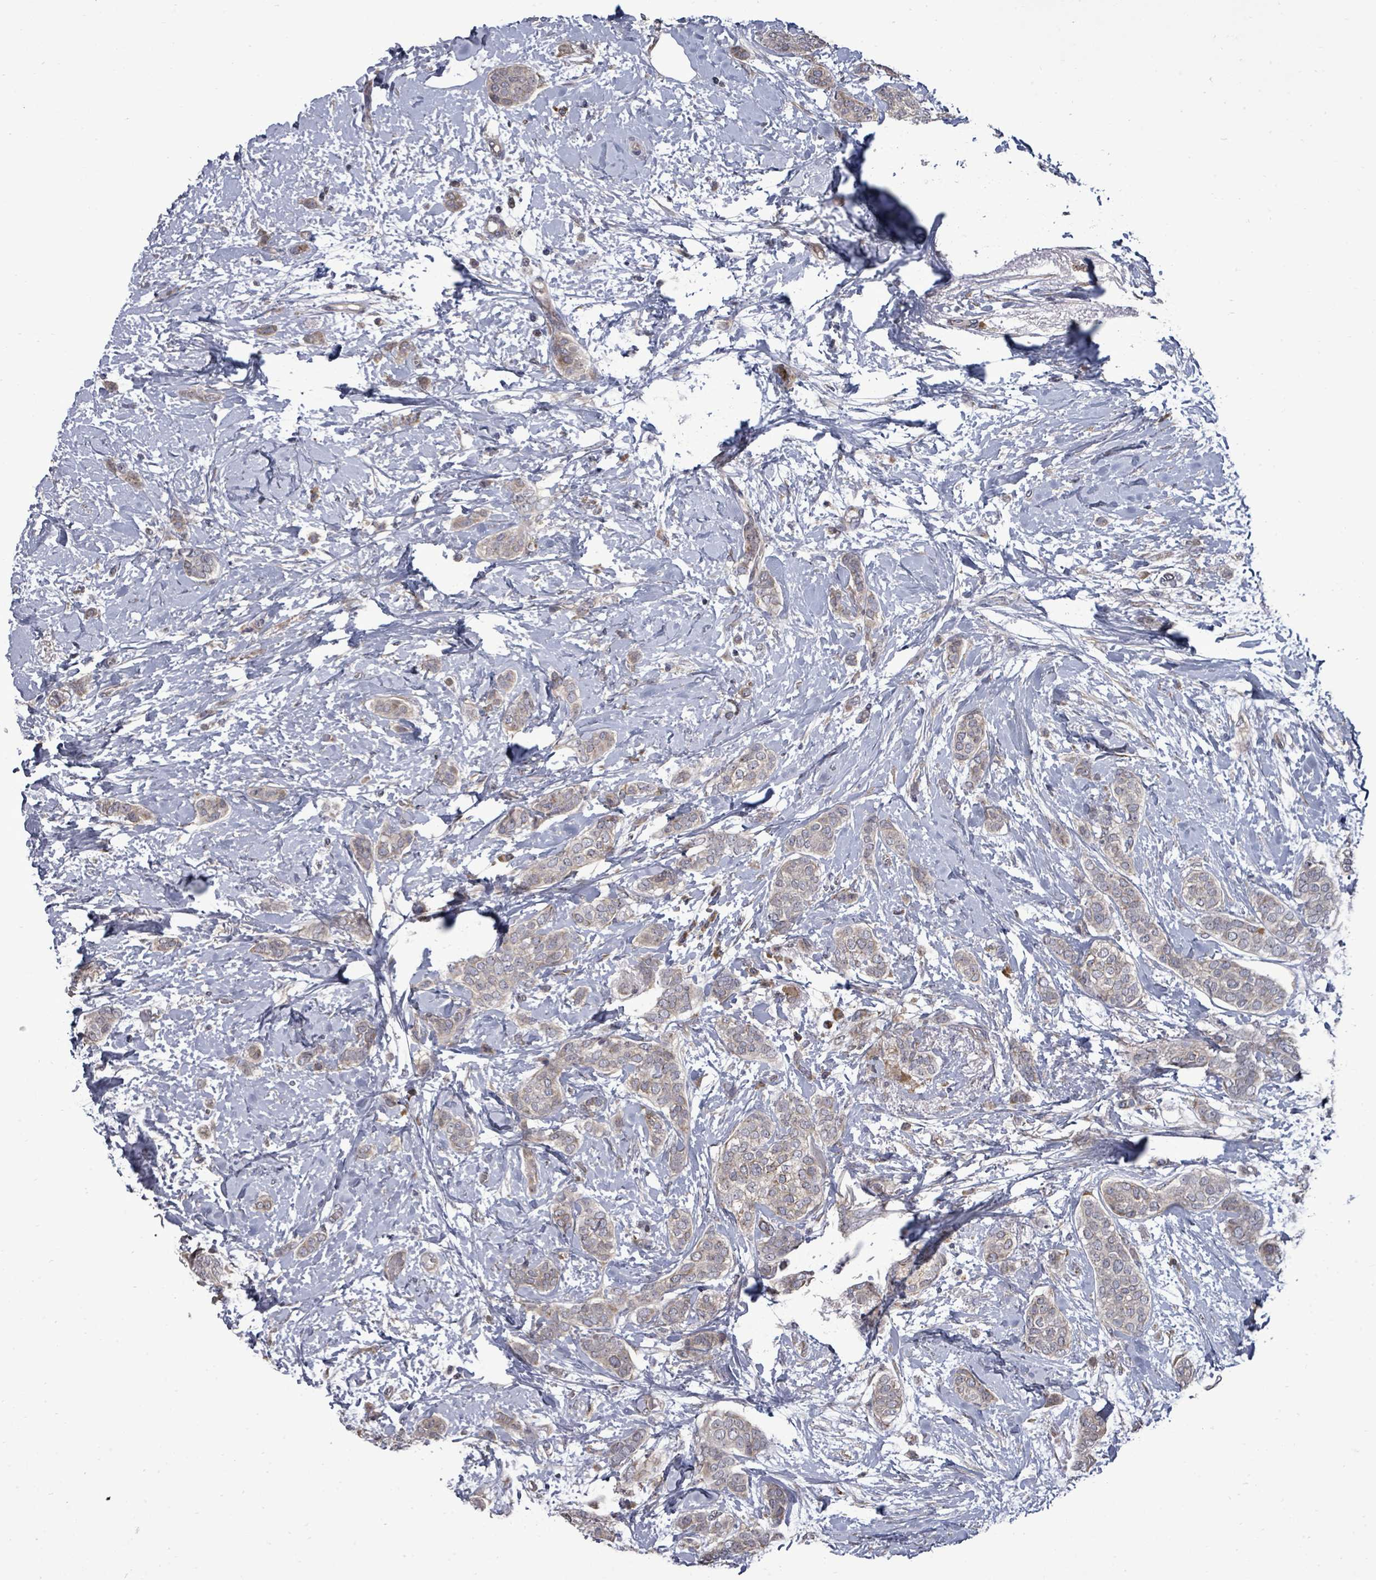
{"staining": {"intensity": "weak", "quantity": "25%-75%", "location": "cytoplasmic/membranous"}, "tissue": "breast cancer", "cell_type": "Tumor cells", "image_type": "cancer", "snomed": [{"axis": "morphology", "description": "Duct carcinoma"}, {"axis": "topography", "description": "Breast"}], "caption": "A brown stain highlights weak cytoplasmic/membranous staining of a protein in human breast infiltrating ductal carcinoma tumor cells. (DAB (3,3'-diaminobenzidine) = brown stain, brightfield microscopy at high magnification).", "gene": "POMGNT2", "patient": {"sex": "female", "age": 72}}